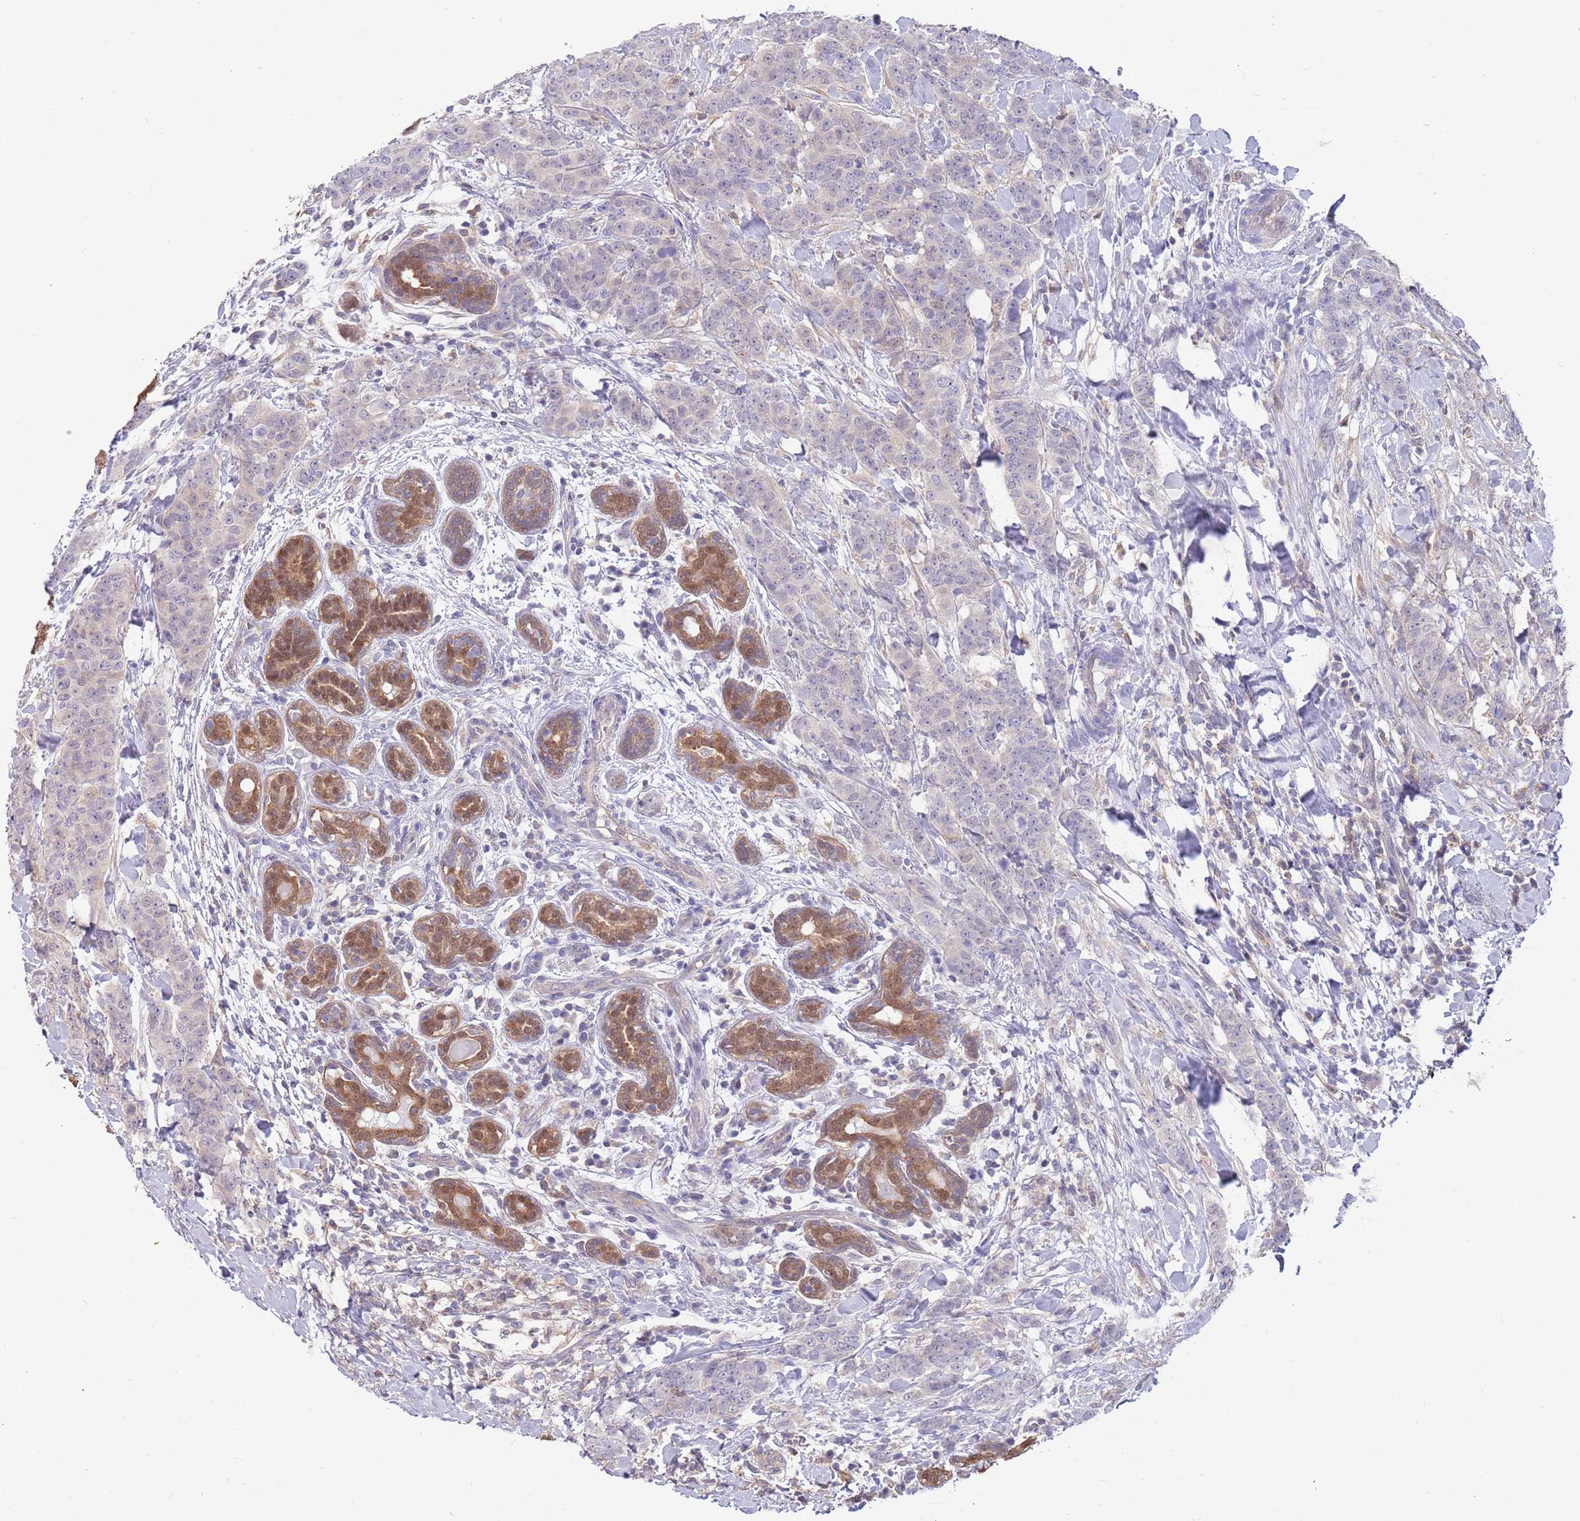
{"staining": {"intensity": "negative", "quantity": "none", "location": "none"}, "tissue": "breast cancer", "cell_type": "Tumor cells", "image_type": "cancer", "snomed": [{"axis": "morphology", "description": "Duct carcinoma"}, {"axis": "topography", "description": "Breast"}], "caption": "An immunohistochemistry (IHC) micrograph of breast cancer is shown. There is no staining in tumor cells of breast cancer.", "gene": "AP5S1", "patient": {"sex": "female", "age": 40}}